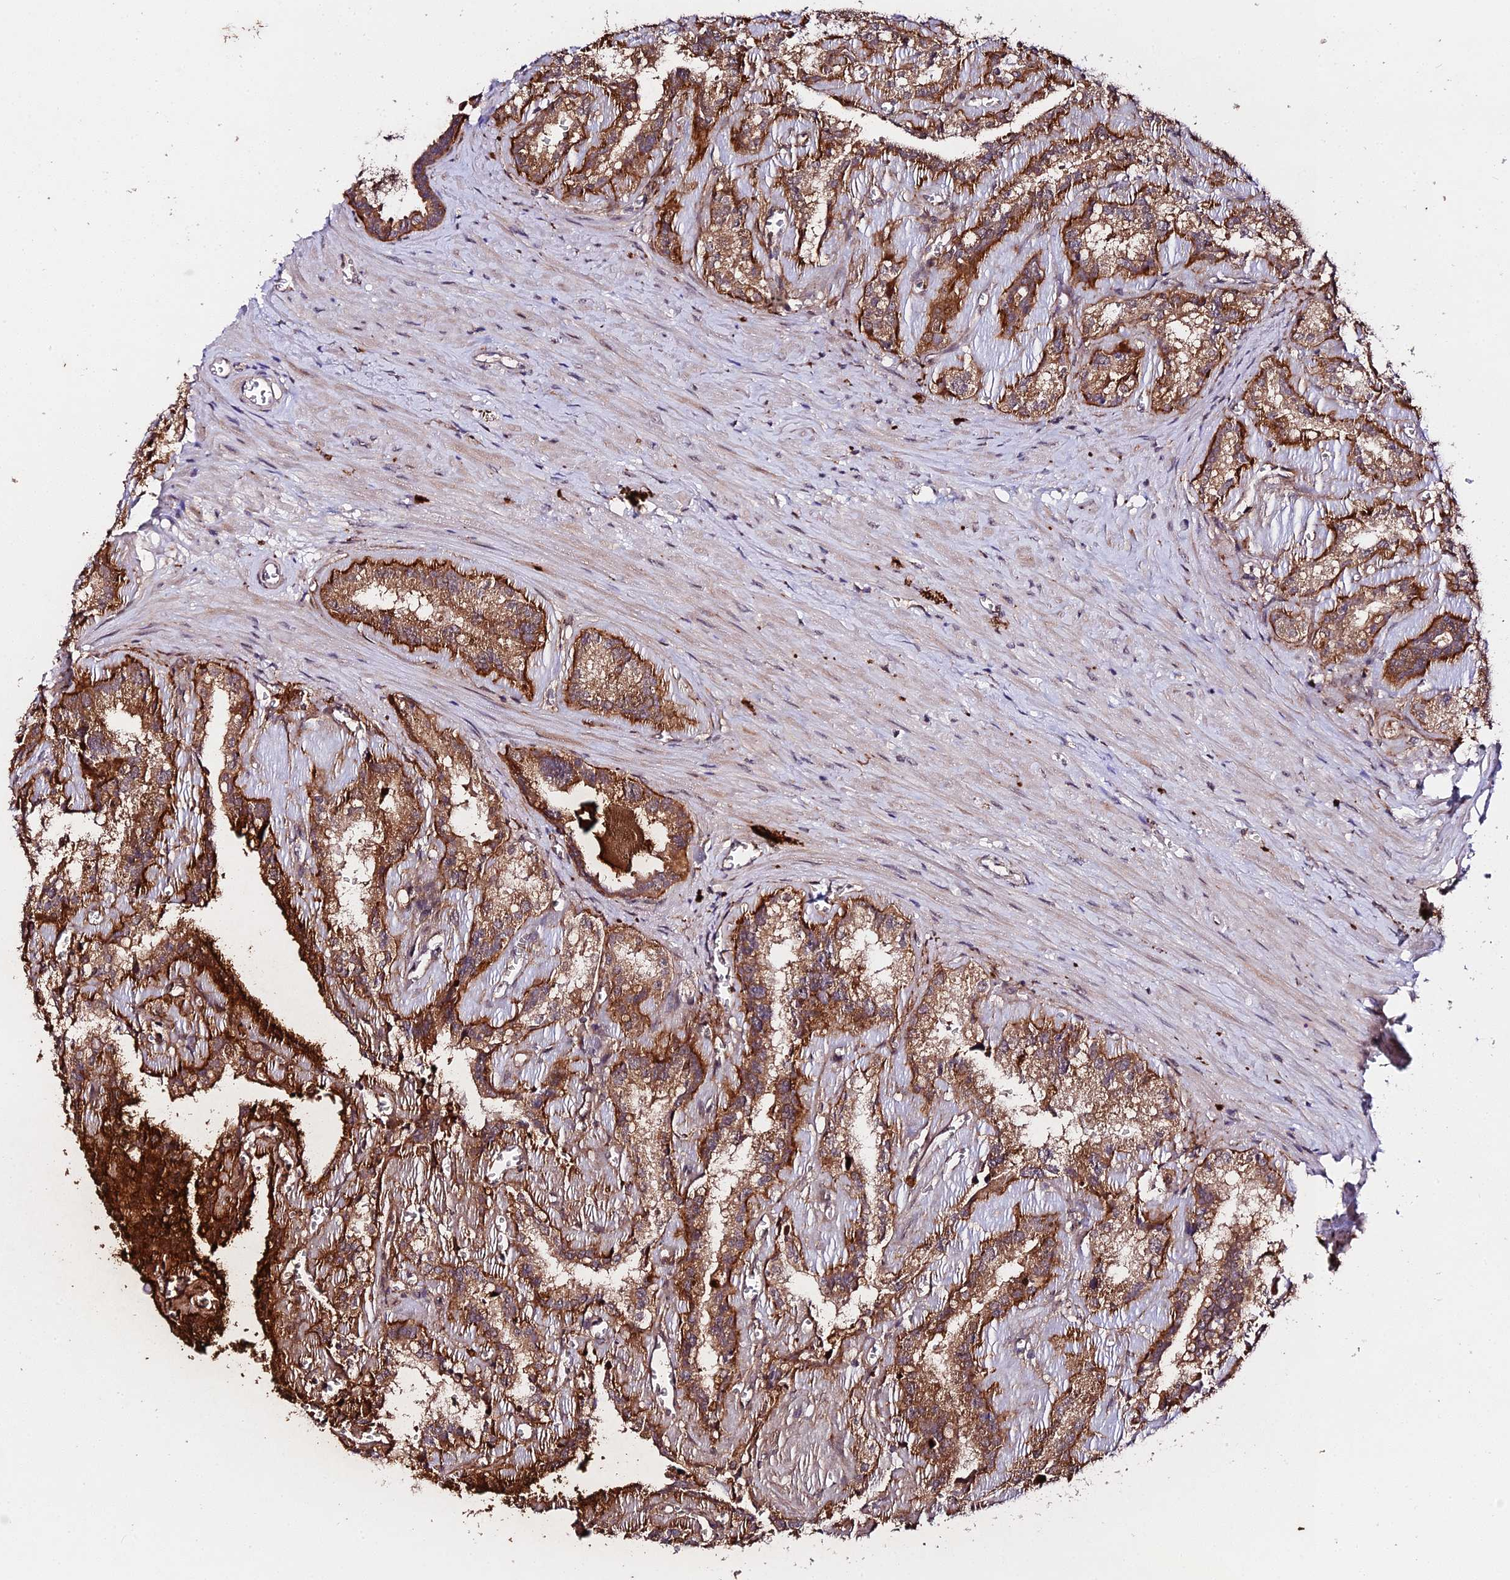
{"staining": {"intensity": "strong", "quantity": ">75%", "location": "cytoplasmic/membranous"}, "tissue": "seminal vesicle", "cell_type": "Glandular cells", "image_type": "normal", "snomed": [{"axis": "morphology", "description": "Normal tissue, NOS"}, {"axis": "topography", "description": "Prostate"}, {"axis": "topography", "description": "Seminal veicle"}], "caption": "This histopathology image exhibits immunohistochemistry (IHC) staining of normal human seminal vesicle, with high strong cytoplasmic/membranous expression in approximately >75% of glandular cells.", "gene": "C3orf20", "patient": {"sex": "male", "age": 59}}